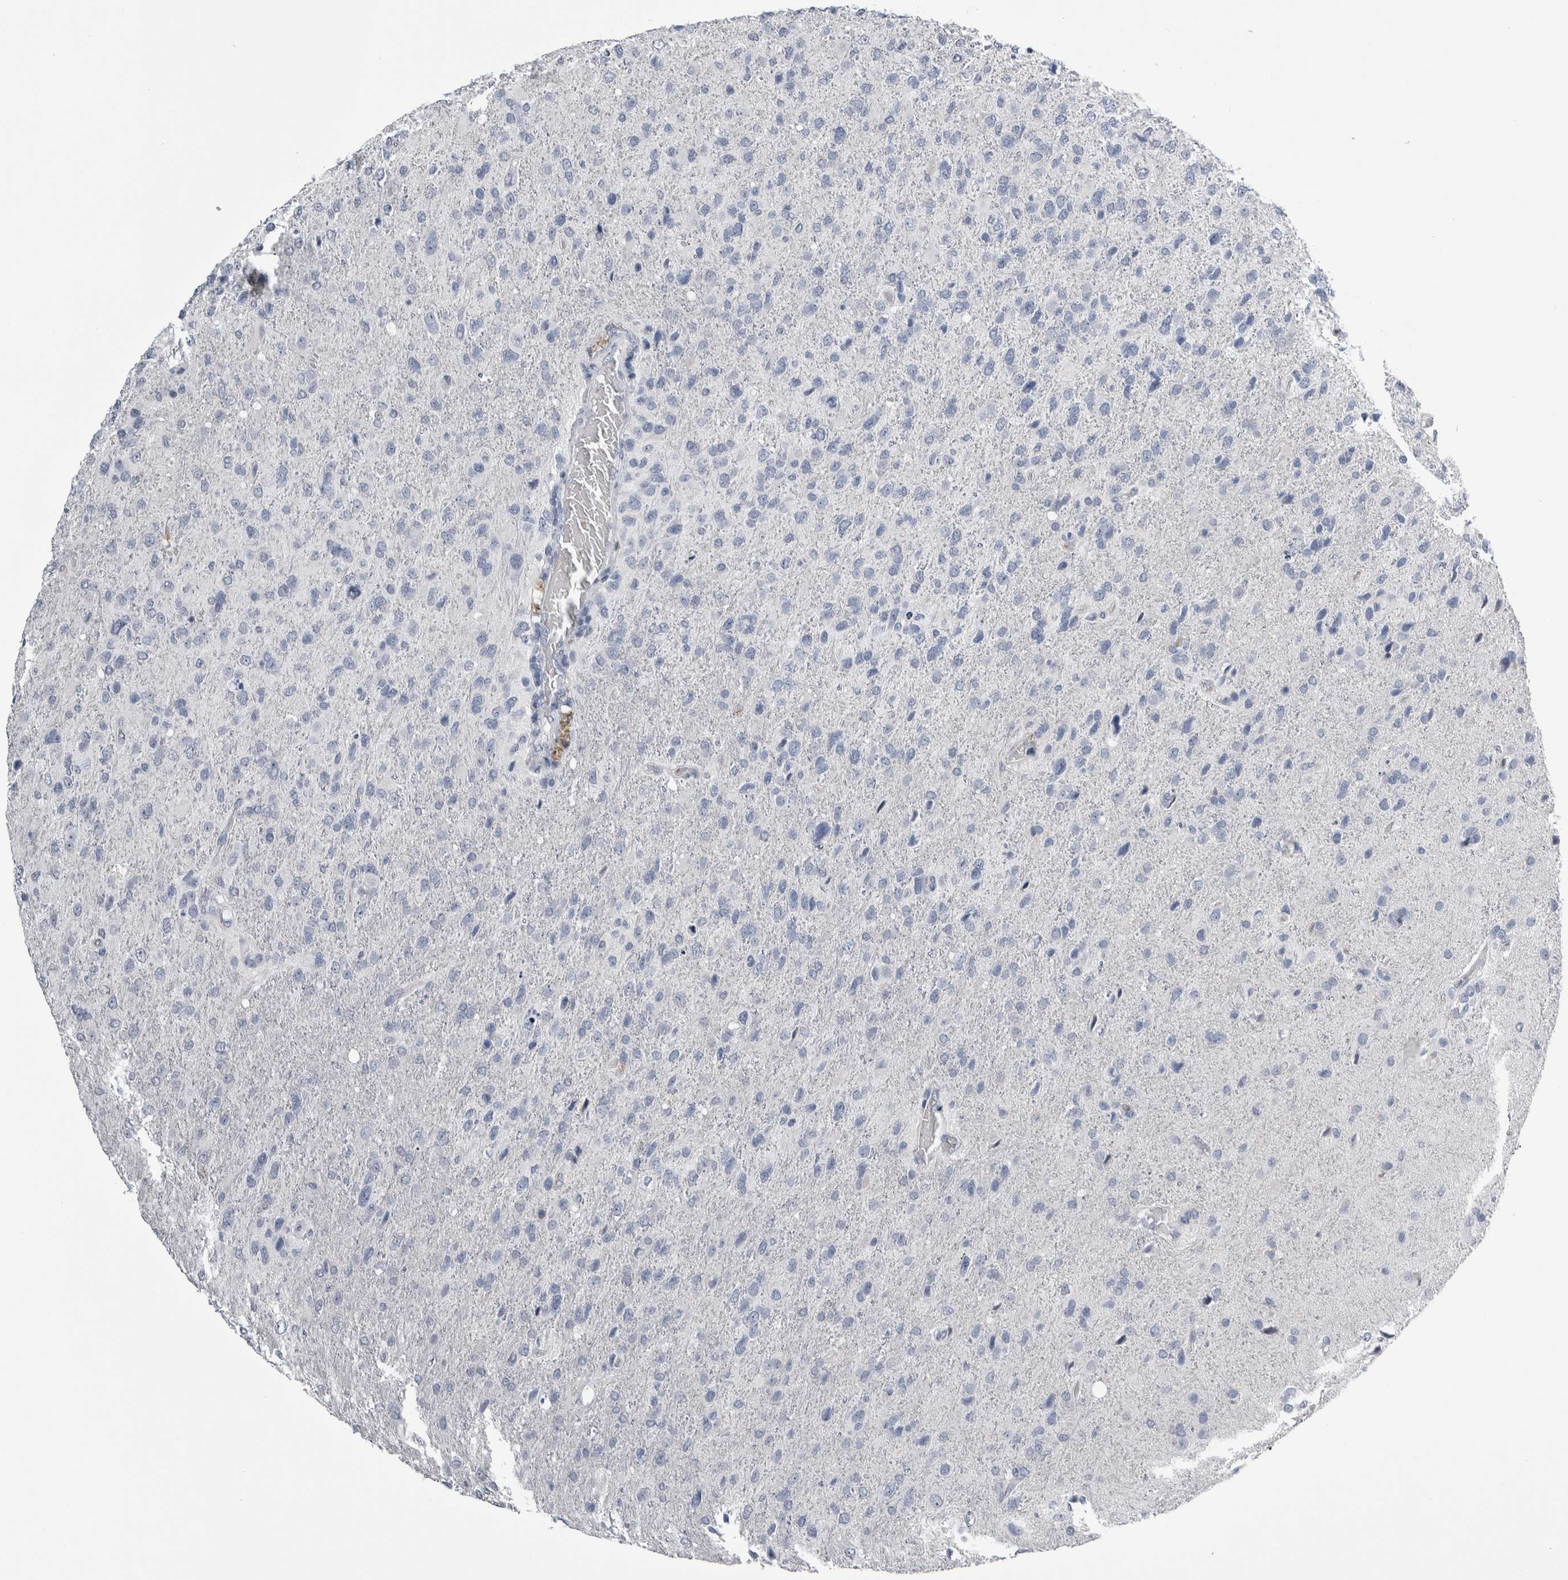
{"staining": {"intensity": "negative", "quantity": "none", "location": "none"}, "tissue": "glioma", "cell_type": "Tumor cells", "image_type": "cancer", "snomed": [{"axis": "morphology", "description": "Glioma, malignant, High grade"}, {"axis": "topography", "description": "Brain"}], "caption": "The histopathology image displays no staining of tumor cells in glioma. The staining is performed using DAB brown chromogen with nuclei counter-stained in using hematoxylin.", "gene": "ALDH8A1", "patient": {"sex": "female", "age": 58}}